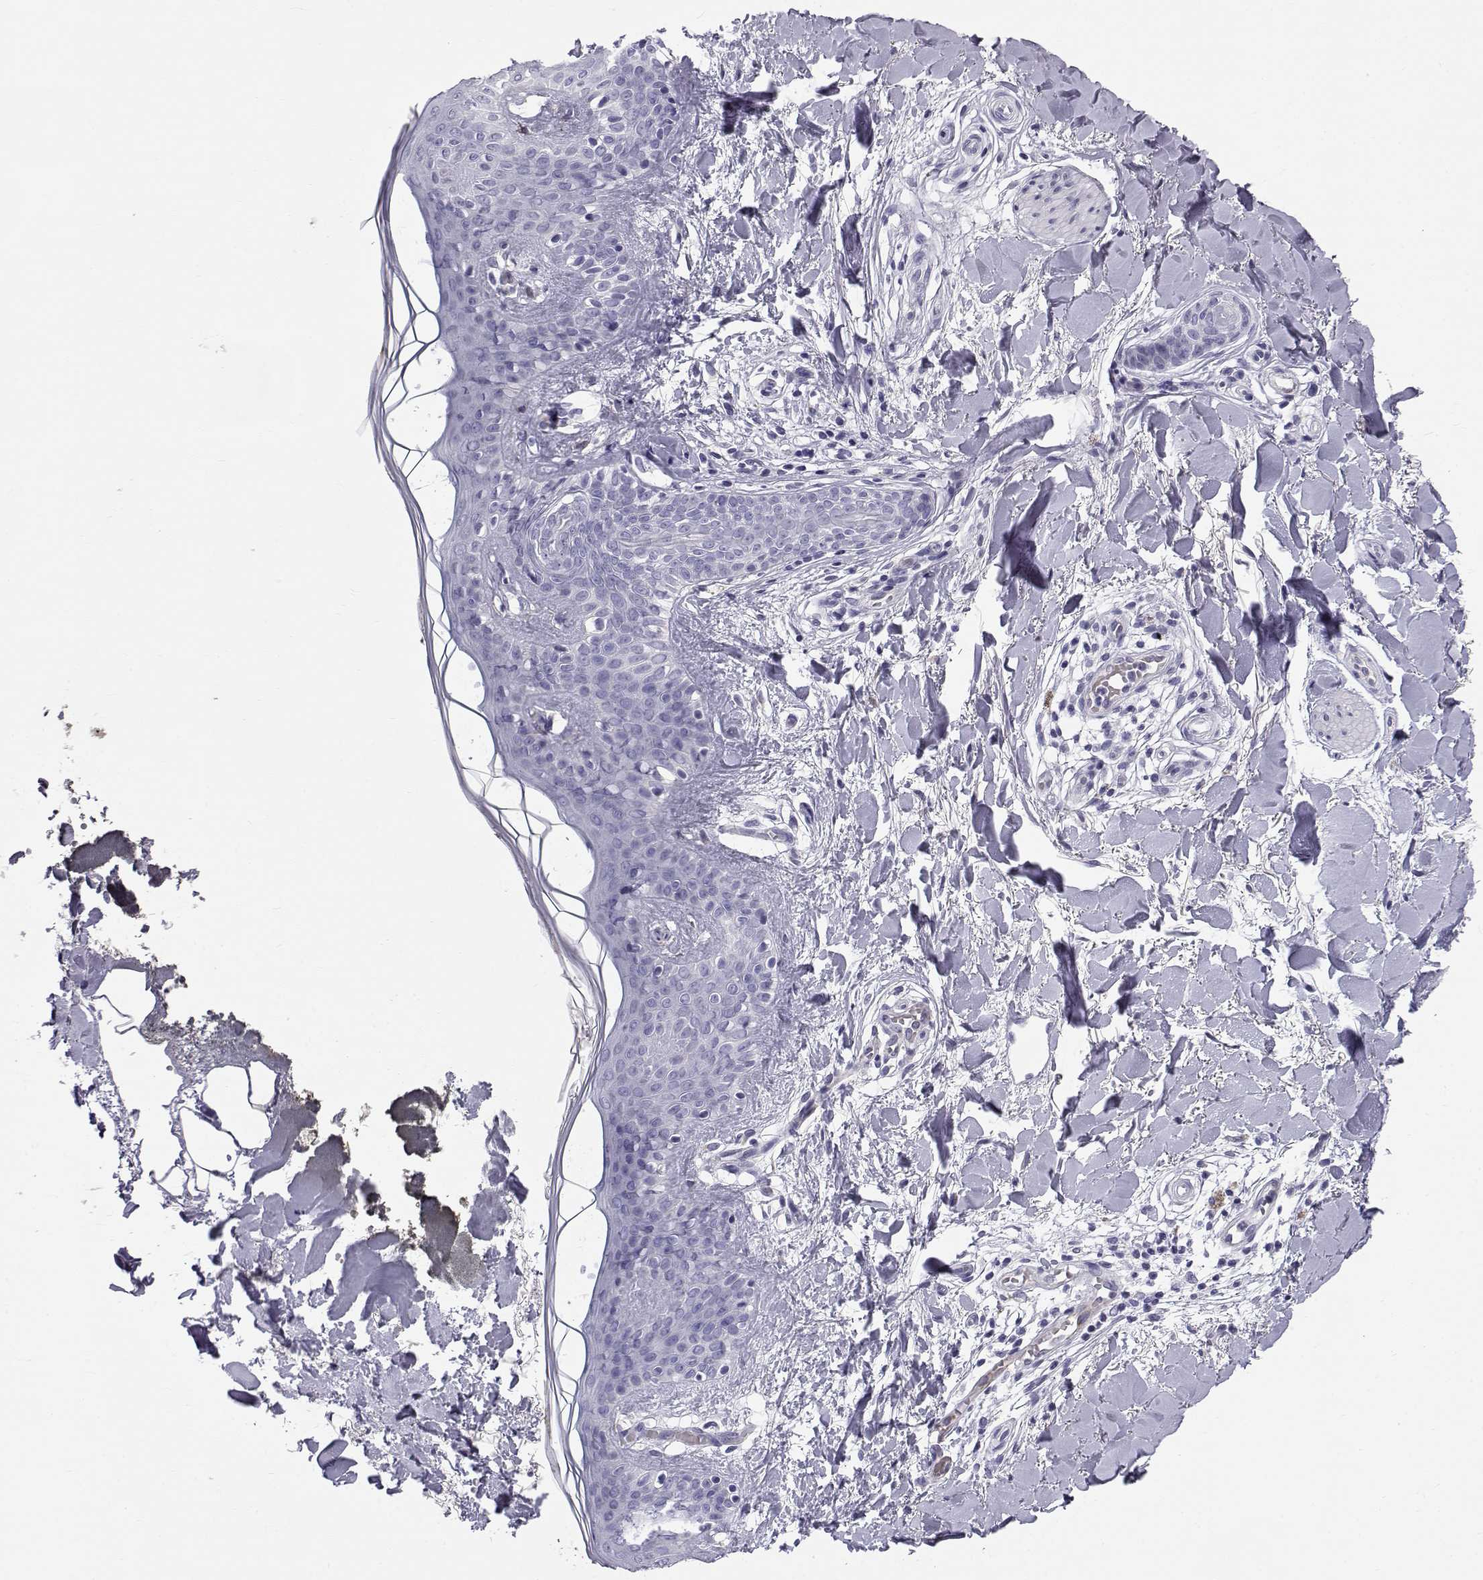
{"staining": {"intensity": "negative", "quantity": "none", "location": "none"}, "tissue": "skin", "cell_type": "Fibroblasts", "image_type": "normal", "snomed": [{"axis": "morphology", "description": "Normal tissue, NOS"}, {"axis": "topography", "description": "Skin"}], "caption": "DAB (3,3'-diaminobenzidine) immunohistochemical staining of benign human skin demonstrates no significant expression in fibroblasts.", "gene": "RNASE12", "patient": {"sex": "female", "age": 34}}